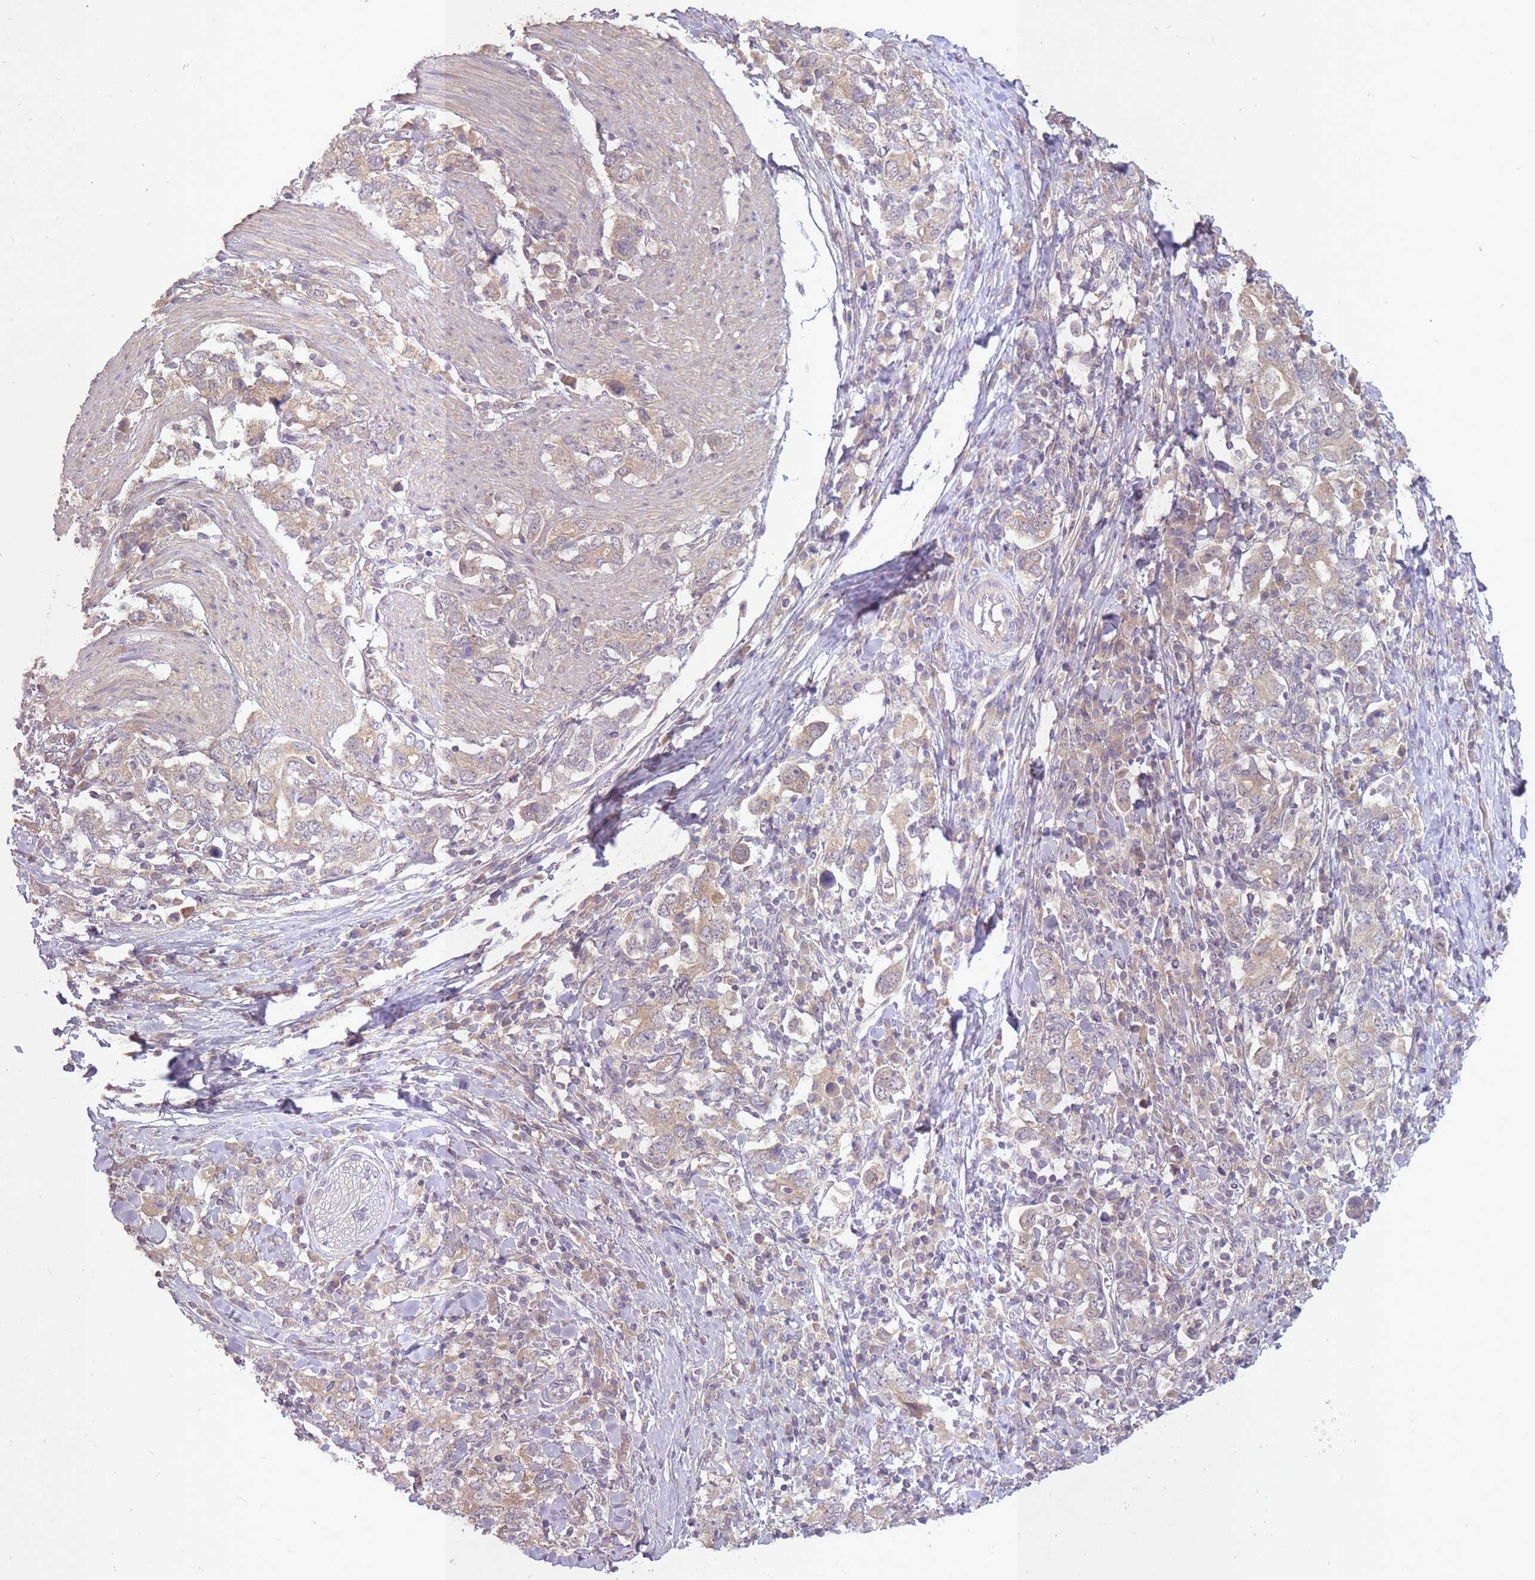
{"staining": {"intensity": "weak", "quantity": ">75%", "location": "cytoplasmic/membranous"}, "tissue": "stomach cancer", "cell_type": "Tumor cells", "image_type": "cancer", "snomed": [{"axis": "morphology", "description": "Adenocarcinoma, NOS"}, {"axis": "topography", "description": "Stomach, upper"}, {"axis": "topography", "description": "Stomach"}], "caption": "This photomicrograph displays stomach cancer stained with IHC to label a protein in brown. The cytoplasmic/membranous of tumor cells show weak positivity for the protein. Nuclei are counter-stained blue.", "gene": "LRATD2", "patient": {"sex": "male", "age": 62}}